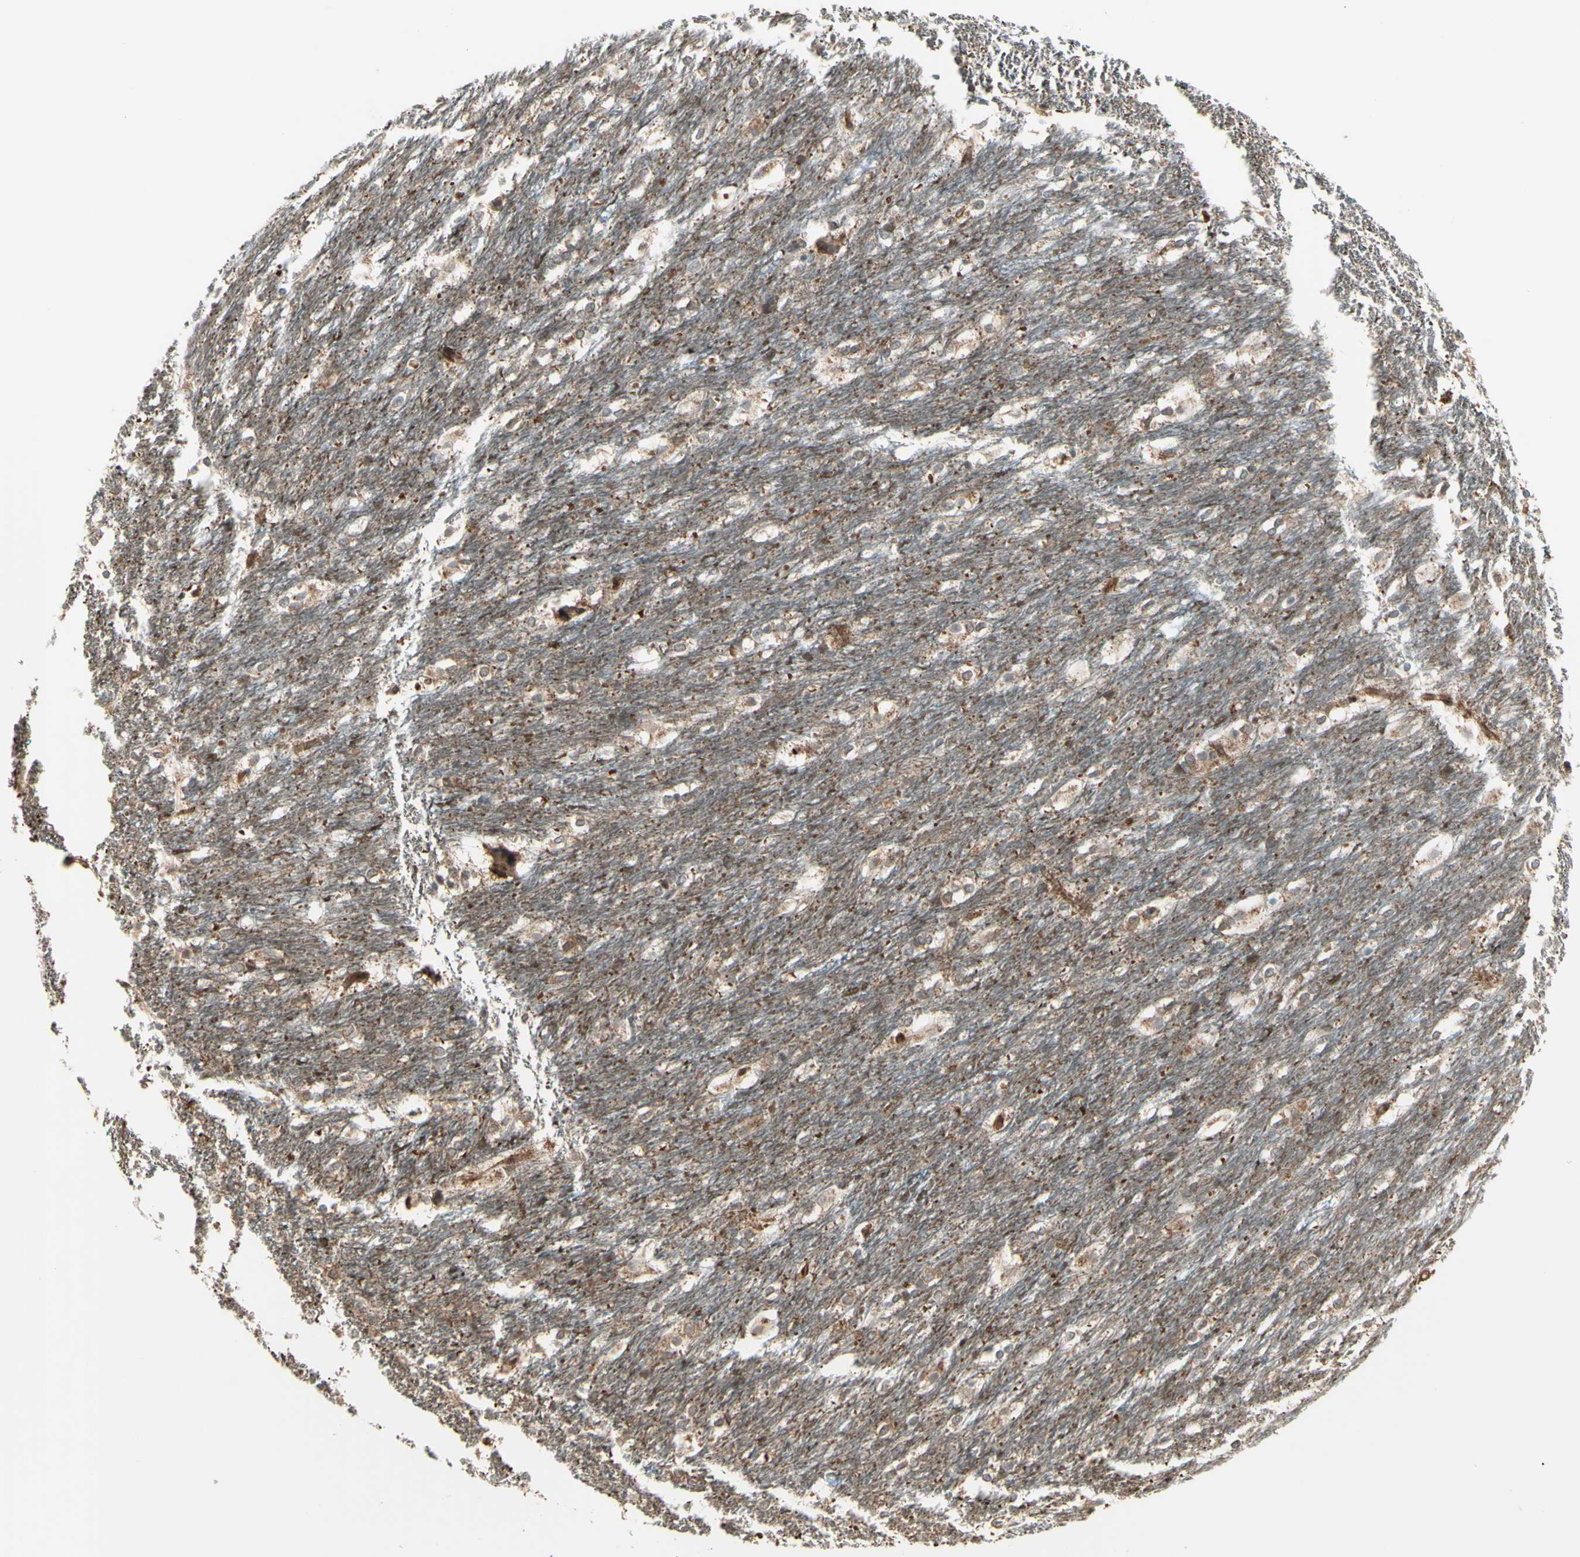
{"staining": {"intensity": "weak", "quantity": "<25%", "location": "cytoplasmic/membranous"}, "tissue": "caudate", "cell_type": "Glial cells", "image_type": "normal", "snomed": [{"axis": "morphology", "description": "Normal tissue, NOS"}, {"axis": "topography", "description": "Lateral ventricle wall"}], "caption": "Immunohistochemistry (IHC) micrograph of benign human caudate stained for a protein (brown), which demonstrates no staining in glial cells. The staining was performed using DAB to visualize the protein expression in brown, while the nuclei were stained in blue with hematoxylin (Magnification: 20x).", "gene": "OSTM1", "patient": {"sex": "female", "age": 19}}